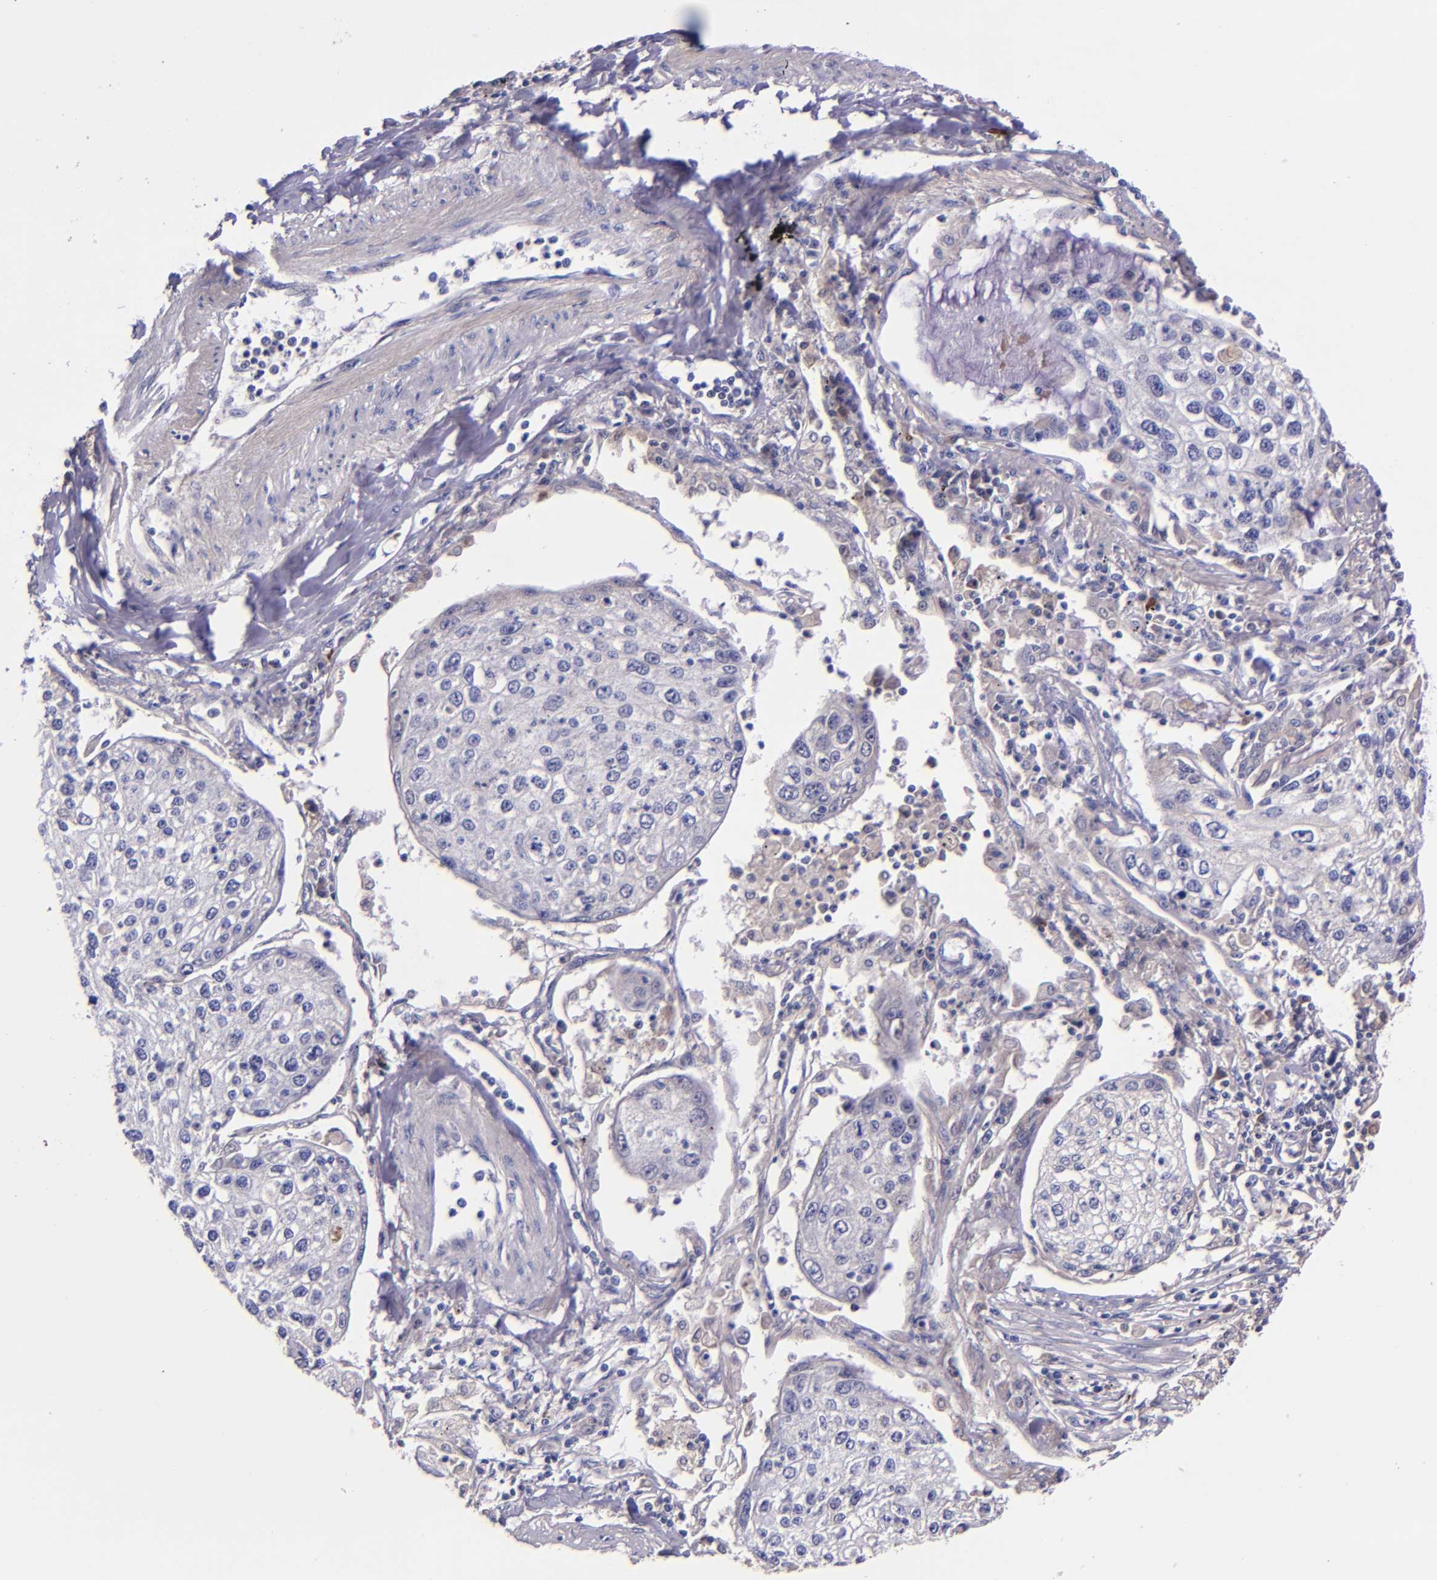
{"staining": {"intensity": "negative", "quantity": "none", "location": "none"}, "tissue": "lung cancer", "cell_type": "Tumor cells", "image_type": "cancer", "snomed": [{"axis": "morphology", "description": "Squamous cell carcinoma, NOS"}, {"axis": "topography", "description": "Lung"}], "caption": "Immunohistochemical staining of human lung cancer demonstrates no significant positivity in tumor cells. The staining was performed using DAB (3,3'-diaminobenzidine) to visualize the protein expression in brown, while the nuclei were stained in blue with hematoxylin (Magnification: 20x).", "gene": "KNG1", "patient": {"sex": "male", "age": 75}}